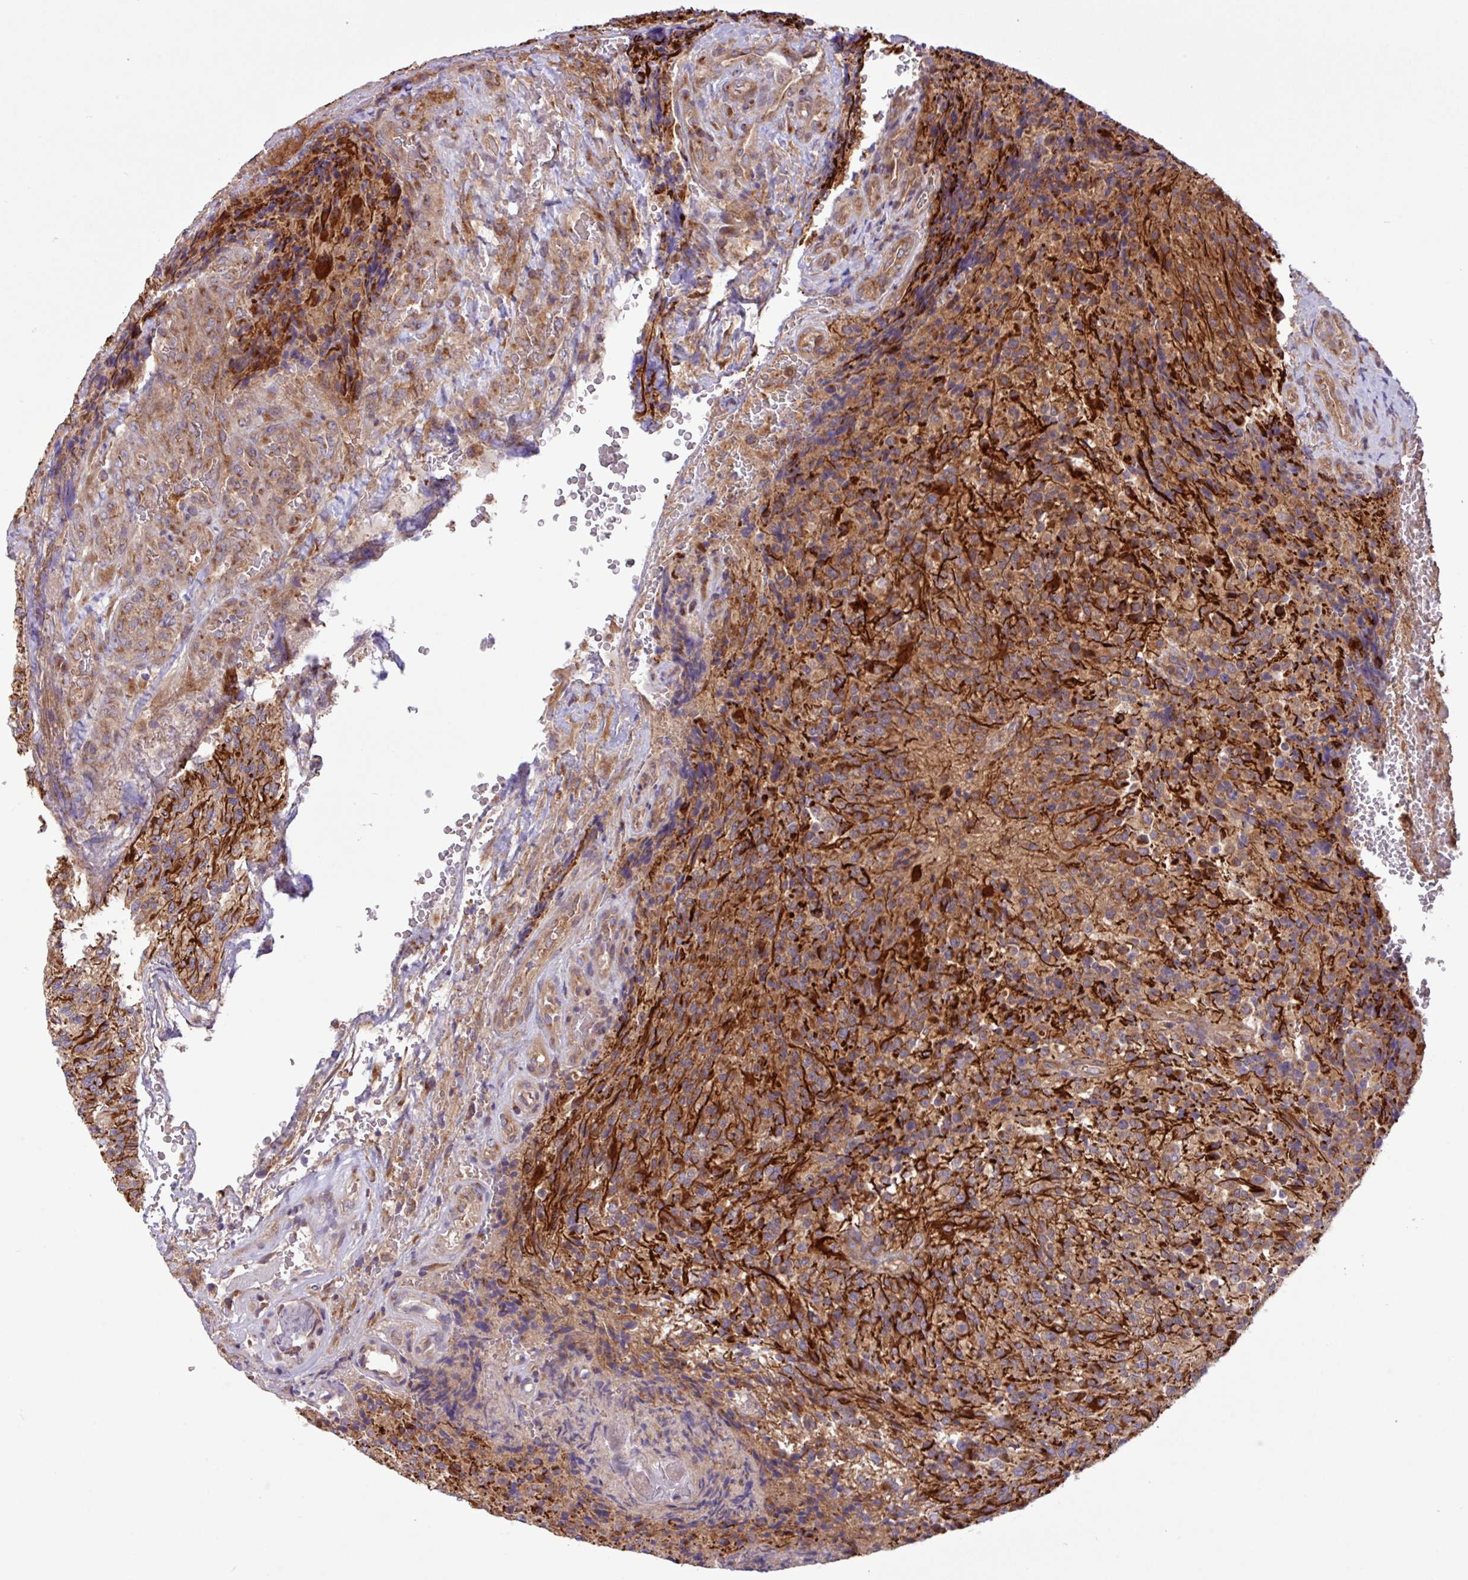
{"staining": {"intensity": "strong", "quantity": "25%-75%", "location": "cytoplasmic/membranous"}, "tissue": "glioma", "cell_type": "Tumor cells", "image_type": "cancer", "snomed": [{"axis": "morphology", "description": "Normal tissue, NOS"}, {"axis": "morphology", "description": "Glioma, malignant, High grade"}, {"axis": "topography", "description": "Cerebral cortex"}], "caption": "Protein staining of malignant glioma (high-grade) tissue demonstrates strong cytoplasmic/membranous positivity in about 25%-75% of tumor cells. Using DAB (3,3'-diaminobenzidine) (brown) and hematoxylin (blue) stains, captured at high magnification using brightfield microscopy.", "gene": "RAB19", "patient": {"sex": "male", "age": 56}}